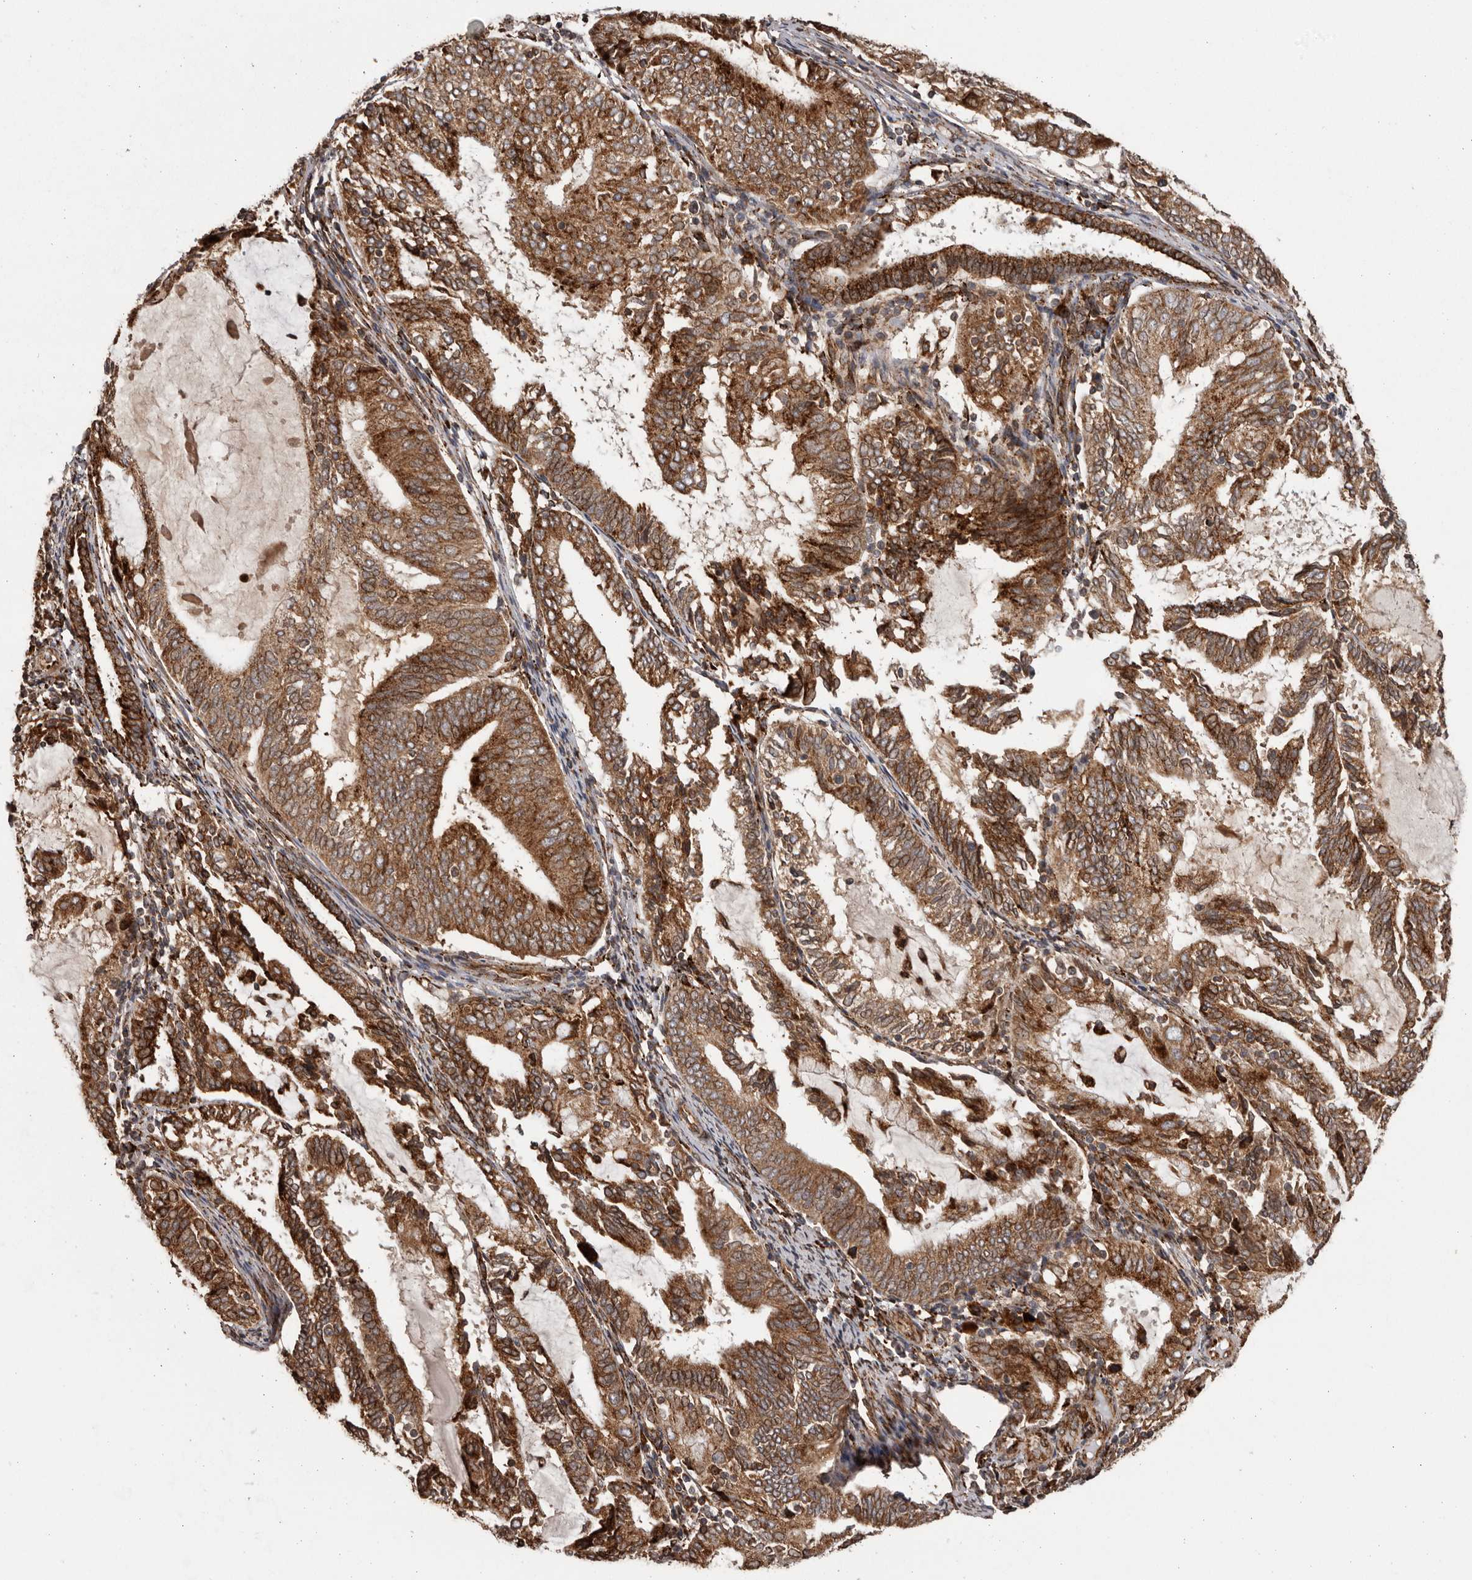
{"staining": {"intensity": "strong", "quantity": ">75%", "location": "cytoplasmic/membranous"}, "tissue": "endometrial cancer", "cell_type": "Tumor cells", "image_type": "cancer", "snomed": [{"axis": "morphology", "description": "Adenocarcinoma, NOS"}, {"axis": "topography", "description": "Endometrium"}], "caption": "A brown stain highlights strong cytoplasmic/membranous expression of a protein in adenocarcinoma (endometrial) tumor cells. The staining was performed using DAB (3,3'-diaminobenzidine), with brown indicating positive protein expression. Nuclei are stained blue with hematoxylin.", "gene": "NUP43", "patient": {"sex": "female", "age": 81}}